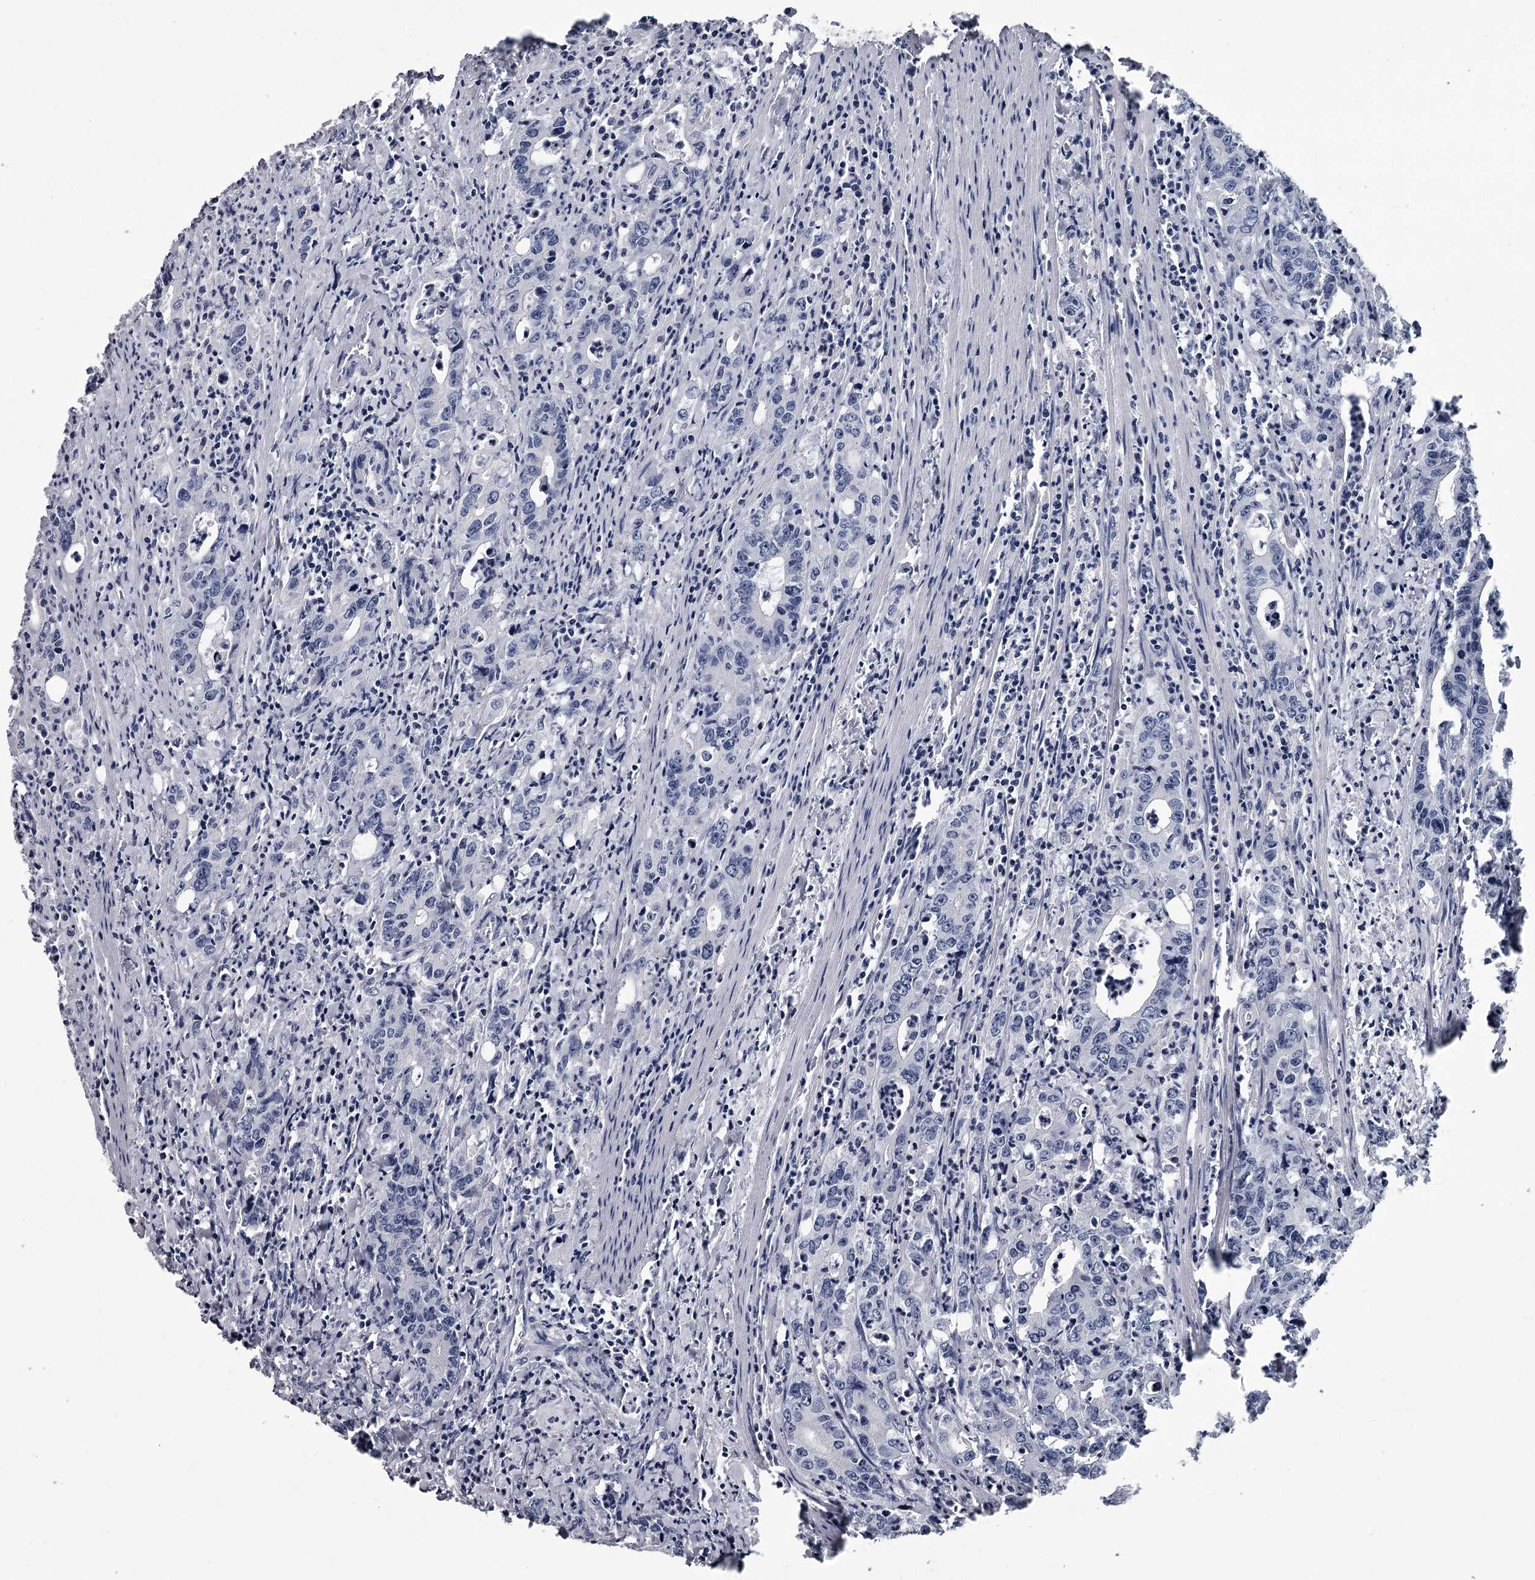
{"staining": {"intensity": "negative", "quantity": "none", "location": "none"}, "tissue": "colorectal cancer", "cell_type": "Tumor cells", "image_type": "cancer", "snomed": [{"axis": "morphology", "description": "Adenocarcinoma, NOS"}, {"axis": "topography", "description": "Colon"}], "caption": "Immunohistochemistry histopathology image of neoplastic tissue: human colorectal adenocarcinoma stained with DAB demonstrates no significant protein expression in tumor cells.", "gene": "DAO", "patient": {"sex": "female", "age": 75}}